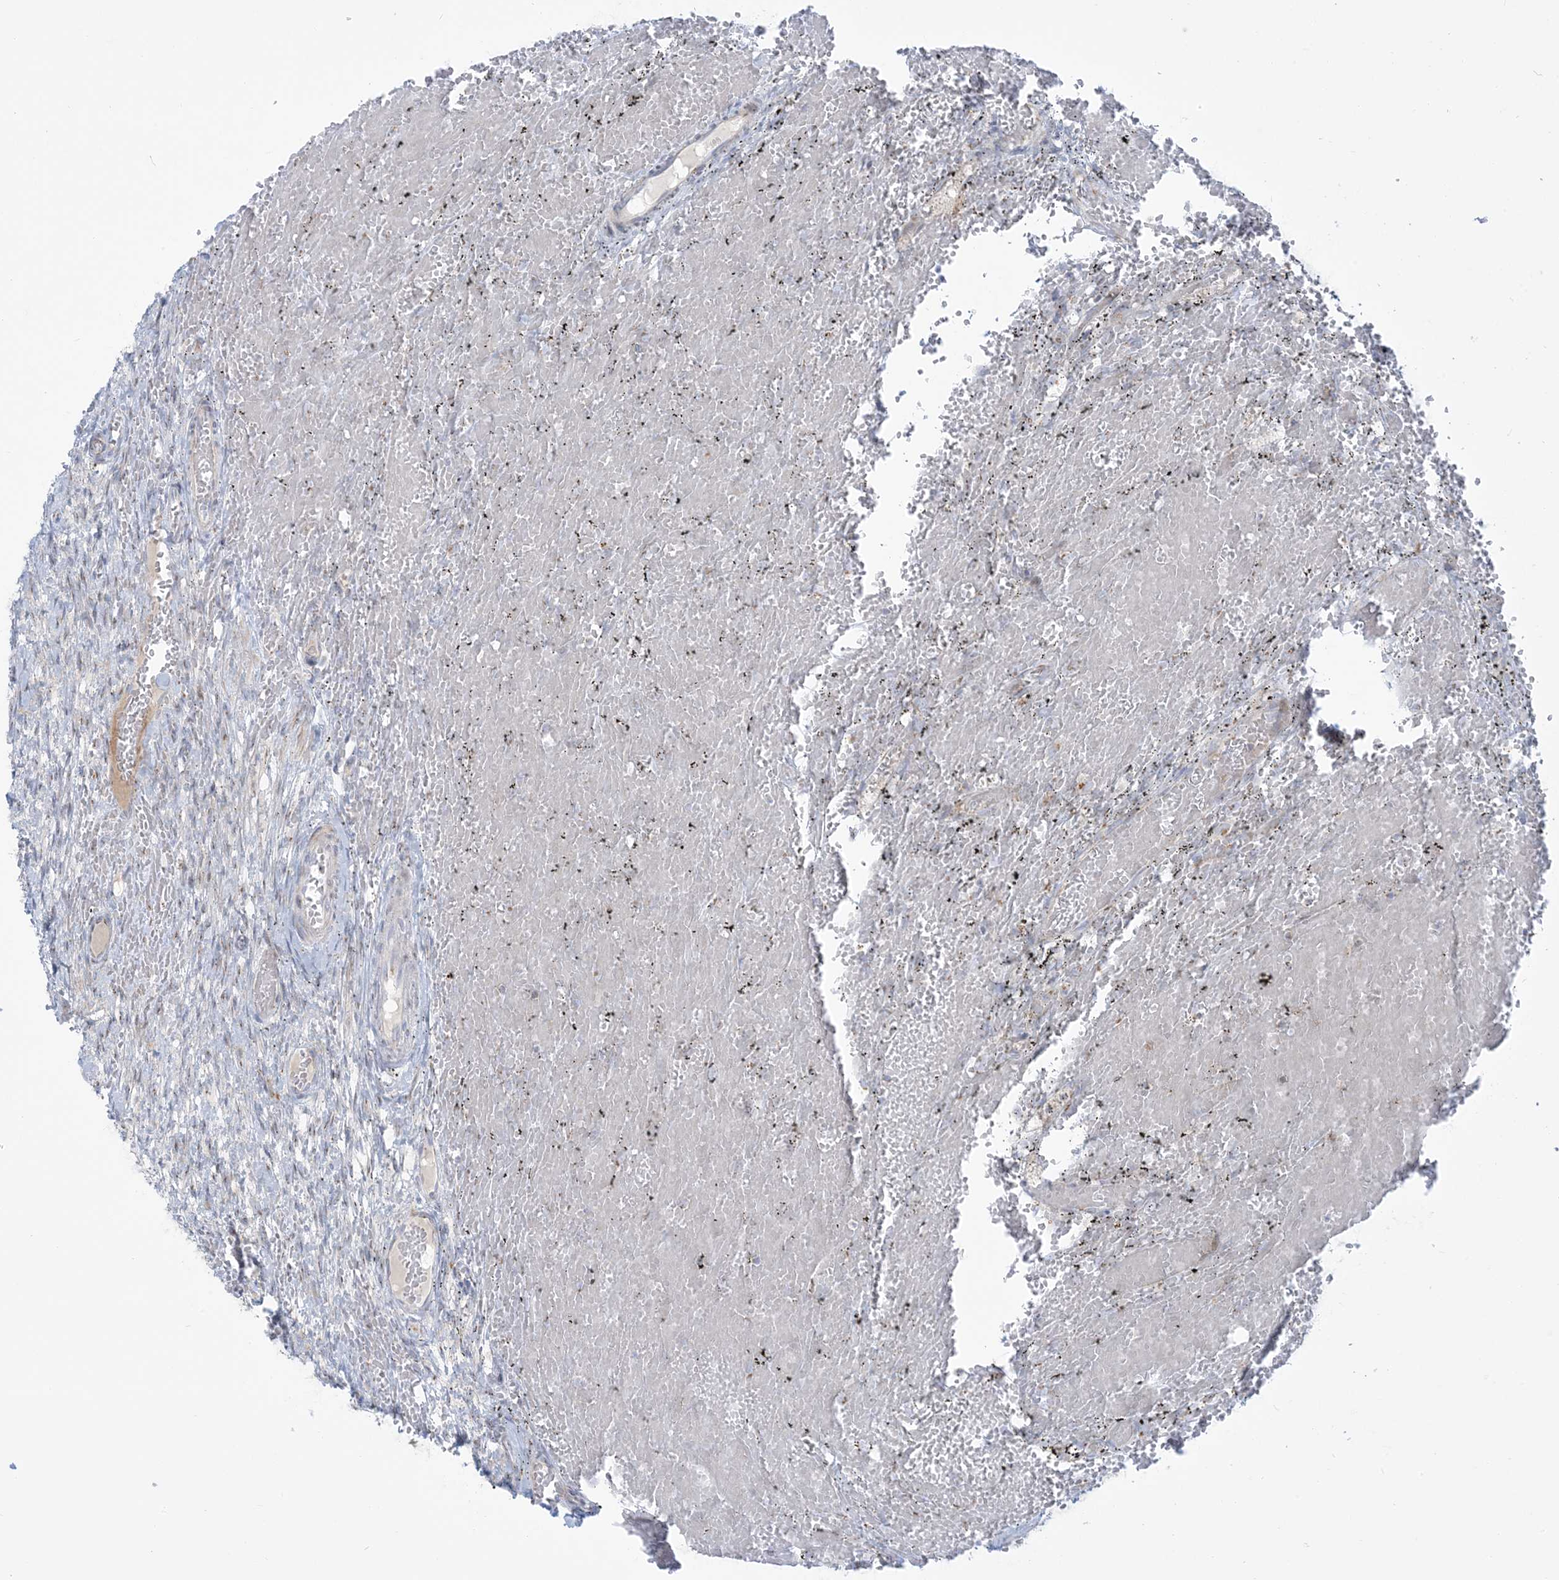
{"staining": {"intensity": "negative", "quantity": "none", "location": "none"}, "tissue": "ovary", "cell_type": "Ovarian stroma cells", "image_type": "normal", "snomed": [{"axis": "morphology", "description": "Adenocarcinoma, NOS"}, {"axis": "topography", "description": "Endometrium"}], "caption": "The micrograph demonstrates no significant positivity in ovarian stroma cells of ovary.", "gene": "AFTPH", "patient": {"sex": "female", "age": 32}}